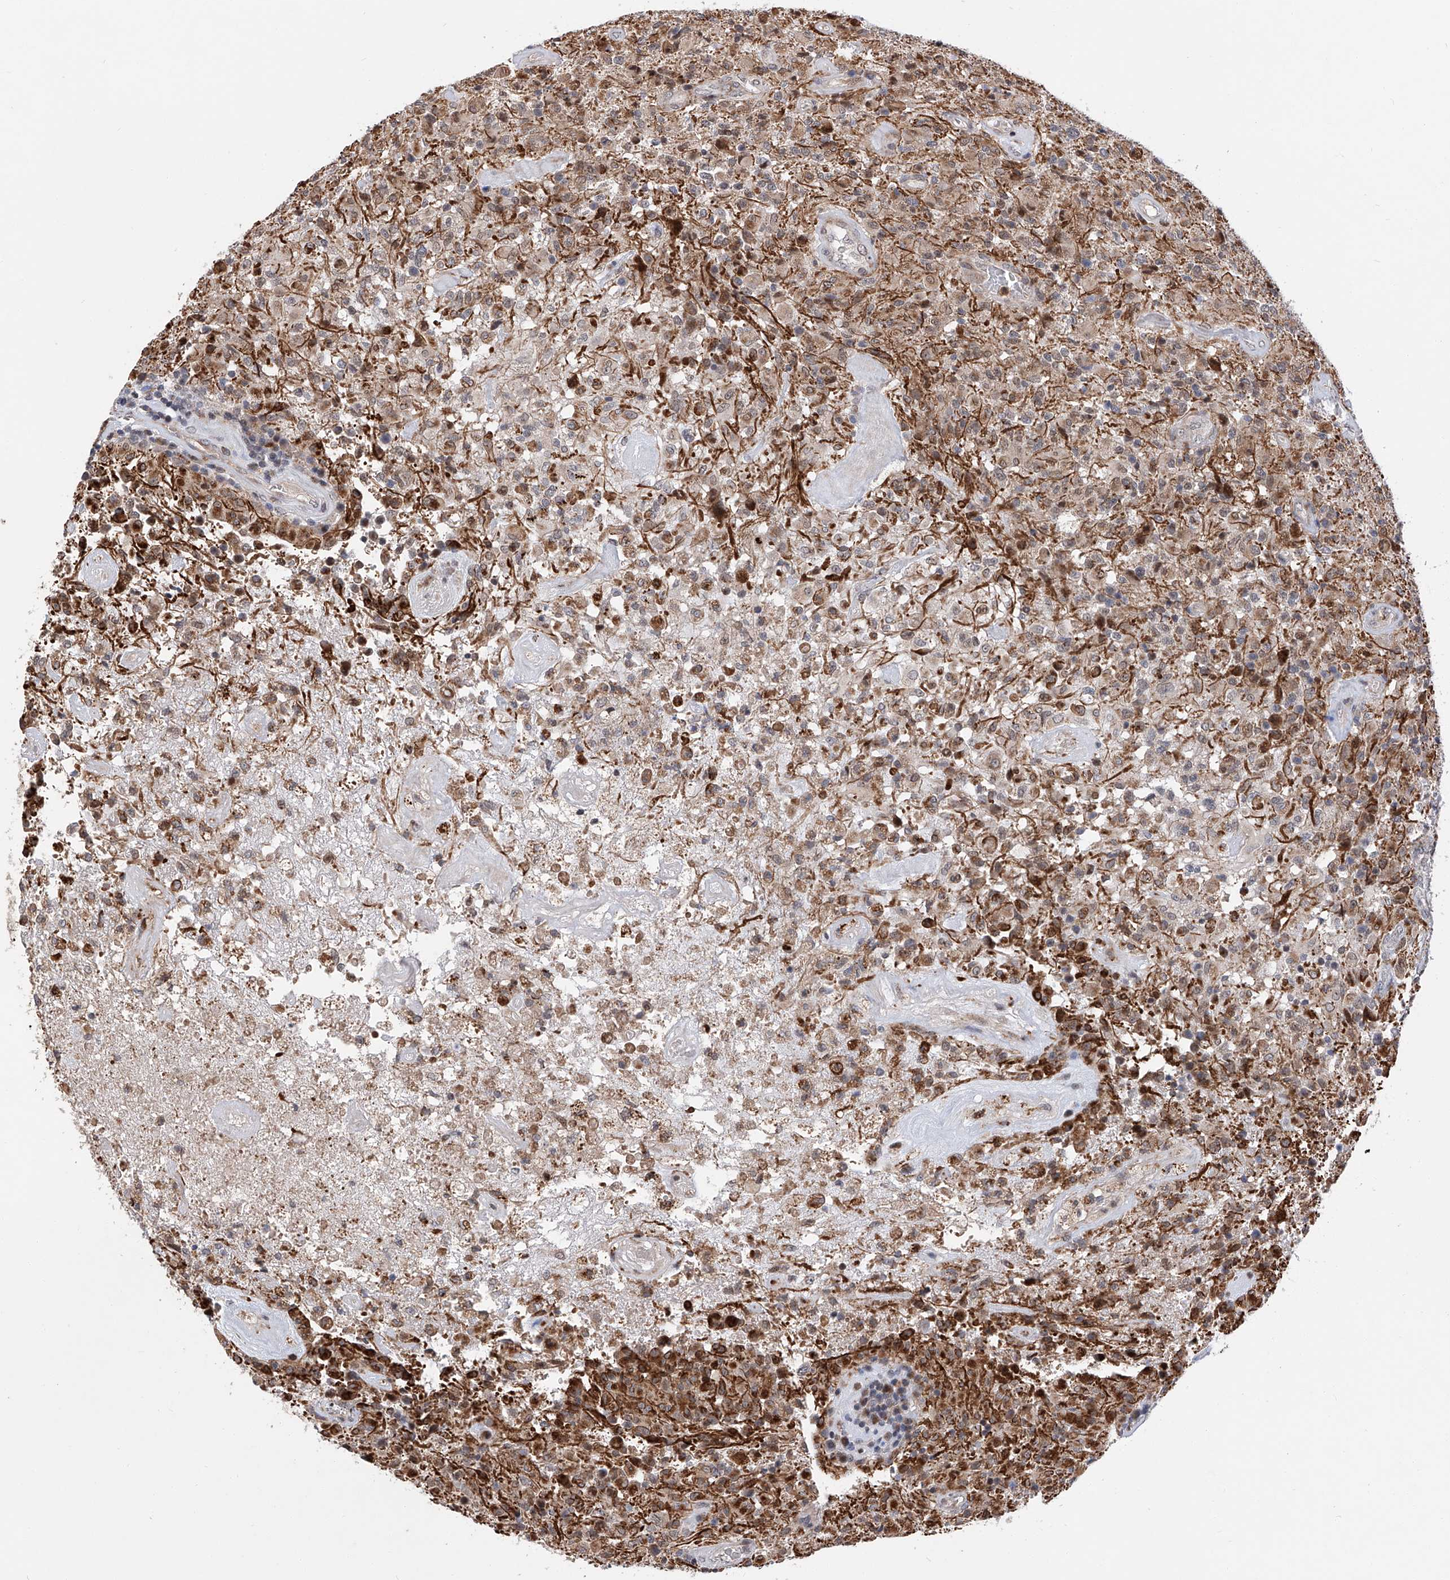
{"staining": {"intensity": "weak", "quantity": "25%-75%", "location": "cytoplasmic/membranous"}, "tissue": "glioma", "cell_type": "Tumor cells", "image_type": "cancer", "snomed": [{"axis": "morphology", "description": "Glioma, malignant, High grade"}, {"axis": "topography", "description": "Brain"}], "caption": "Immunohistochemistry micrograph of neoplastic tissue: malignant glioma (high-grade) stained using immunohistochemistry (IHC) exhibits low levels of weak protein expression localized specifically in the cytoplasmic/membranous of tumor cells, appearing as a cytoplasmic/membranous brown color.", "gene": "FARP2", "patient": {"sex": "female", "age": 57}}